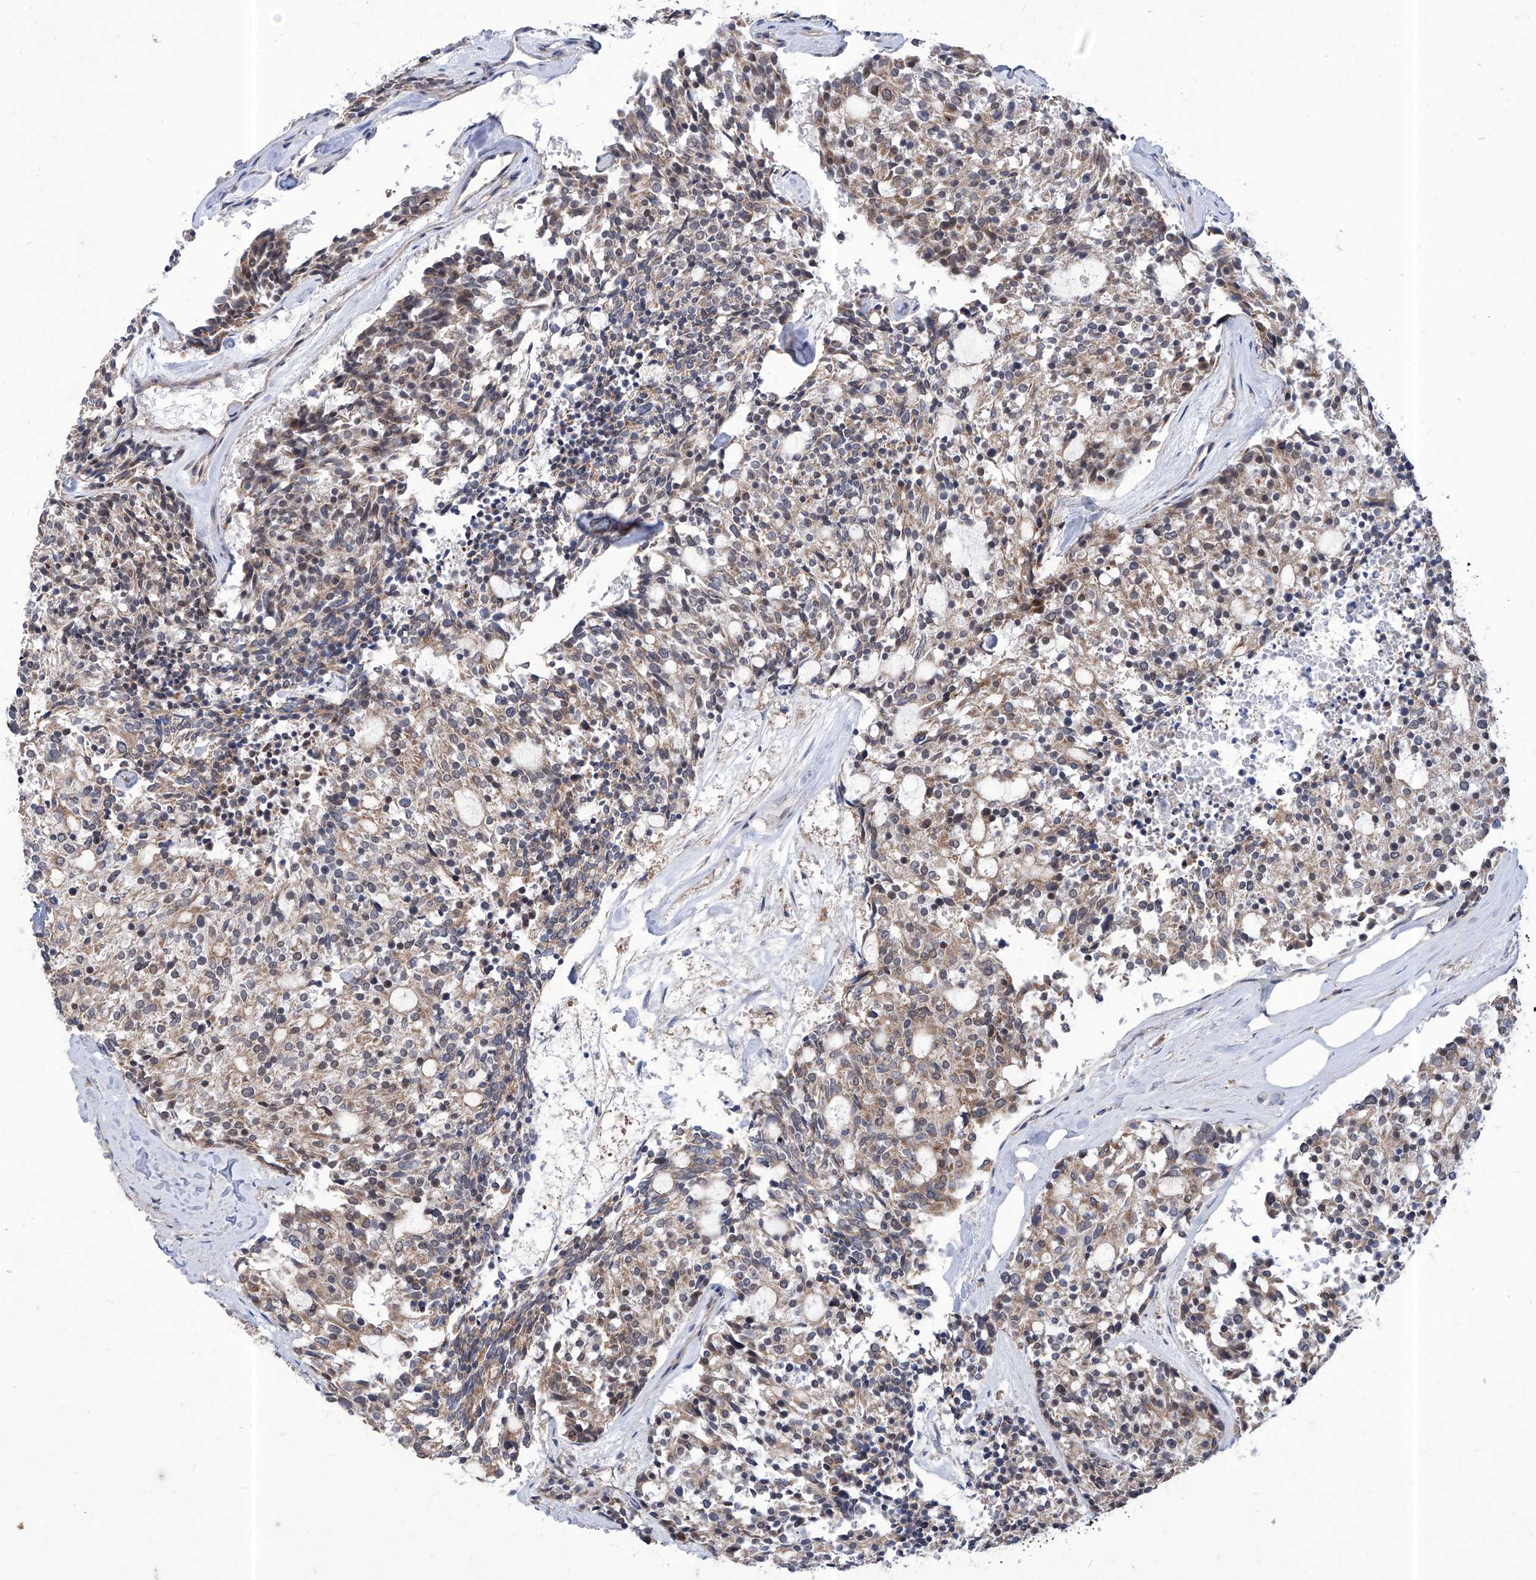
{"staining": {"intensity": "weak", "quantity": ">75%", "location": "cytoplasmic/membranous"}, "tissue": "carcinoid", "cell_type": "Tumor cells", "image_type": "cancer", "snomed": [{"axis": "morphology", "description": "Carcinoid, malignant, NOS"}, {"axis": "topography", "description": "Pancreas"}], "caption": "Carcinoid stained with DAB immunohistochemistry shows low levels of weak cytoplasmic/membranous expression in about >75% of tumor cells.", "gene": "KIFC2", "patient": {"sex": "female", "age": 54}}